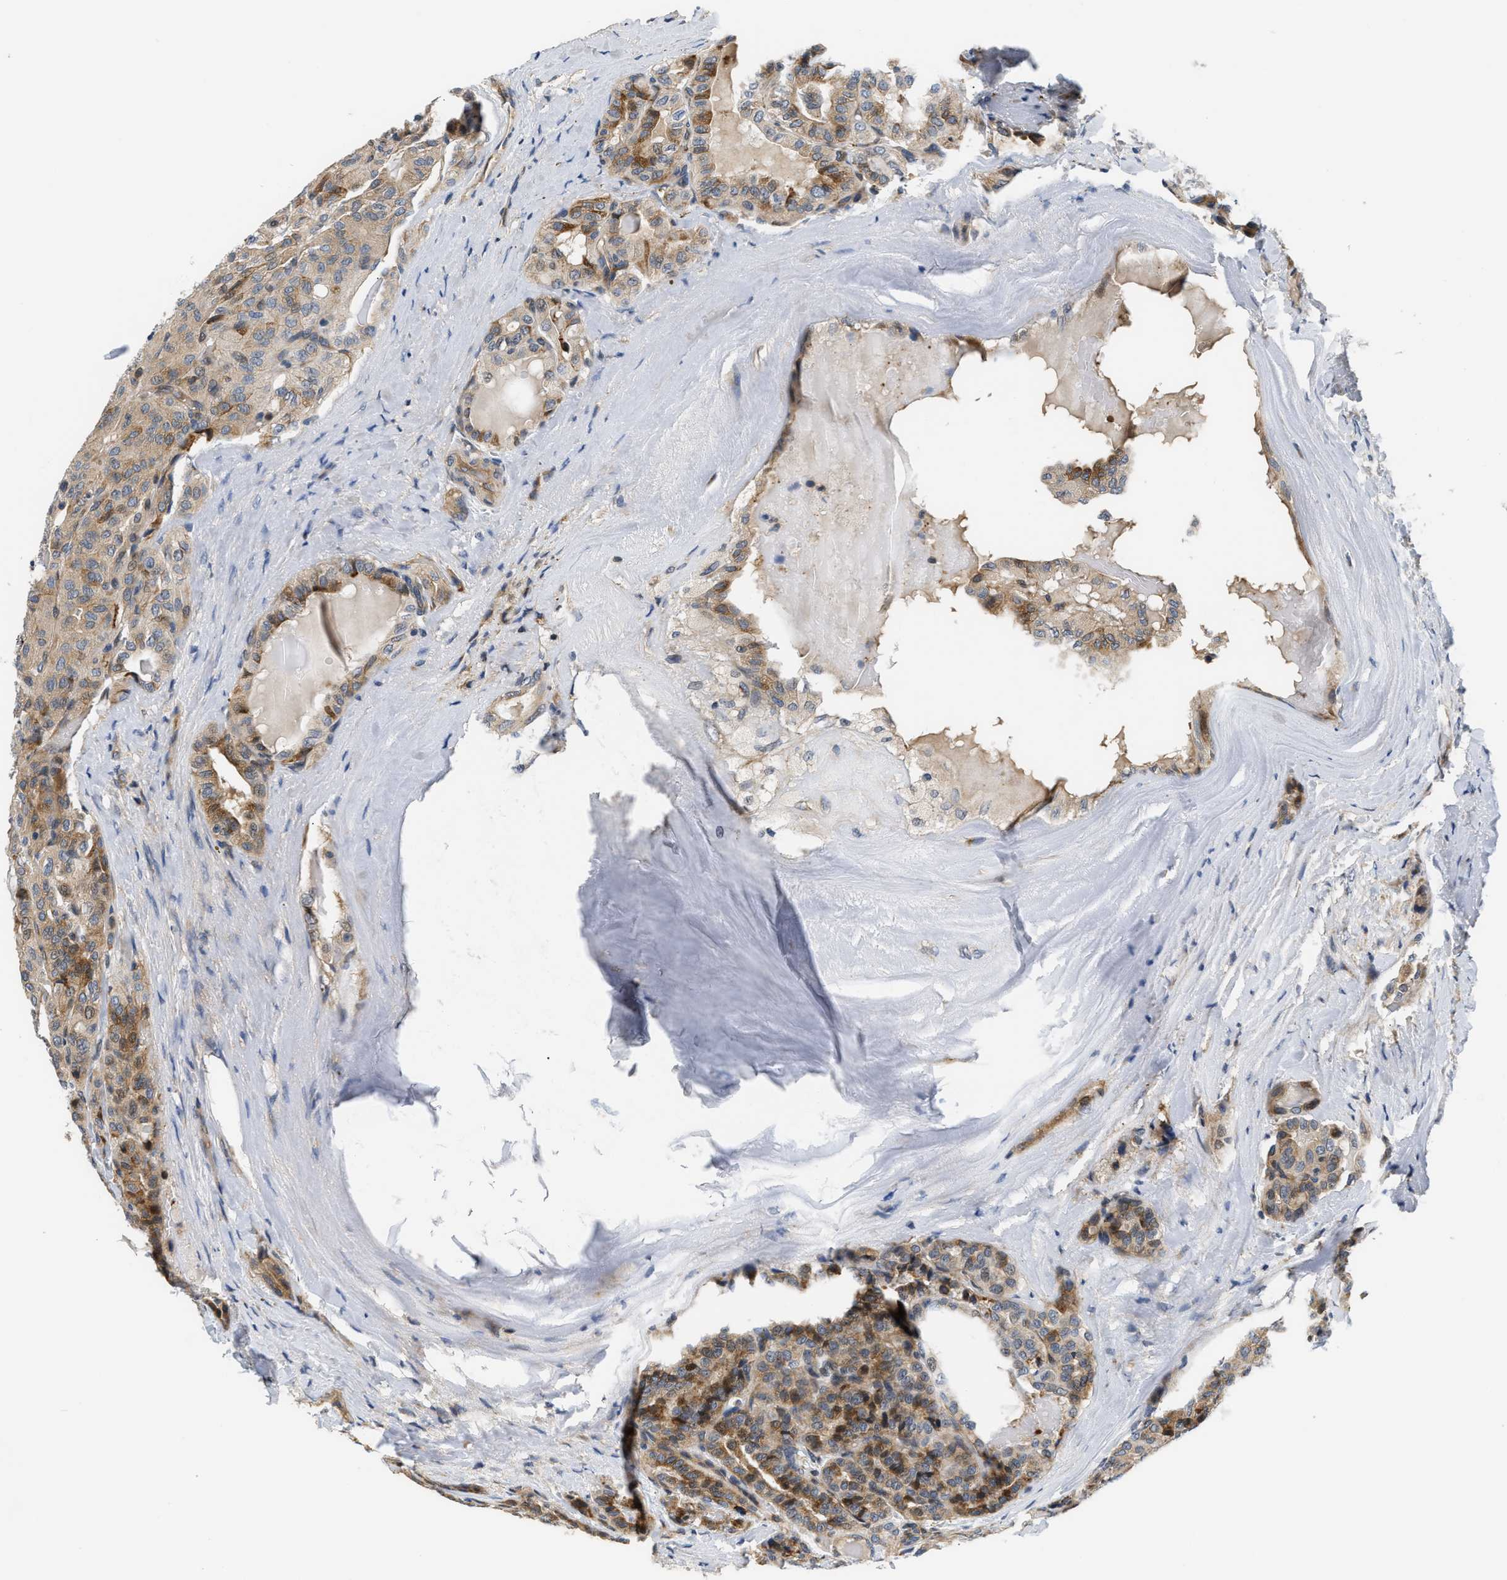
{"staining": {"intensity": "moderate", "quantity": ">75%", "location": "cytoplasmic/membranous"}, "tissue": "thyroid cancer", "cell_type": "Tumor cells", "image_type": "cancer", "snomed": [{"axis": "morphology", "description": "Papillary adenocarcinoma, NOS"}, {"axis": "topography", "description": "Thyroid gland"}], "caption": "DAB (3,3'-diaminobenzidine) immunohistochemical staining of thyroid cancer displays moderate cytoplasmic/membranous protein staining in approximately >75% of tumor cells.", "gene": "TNIP2", "patient": {"sex": "male", "age": 77}}